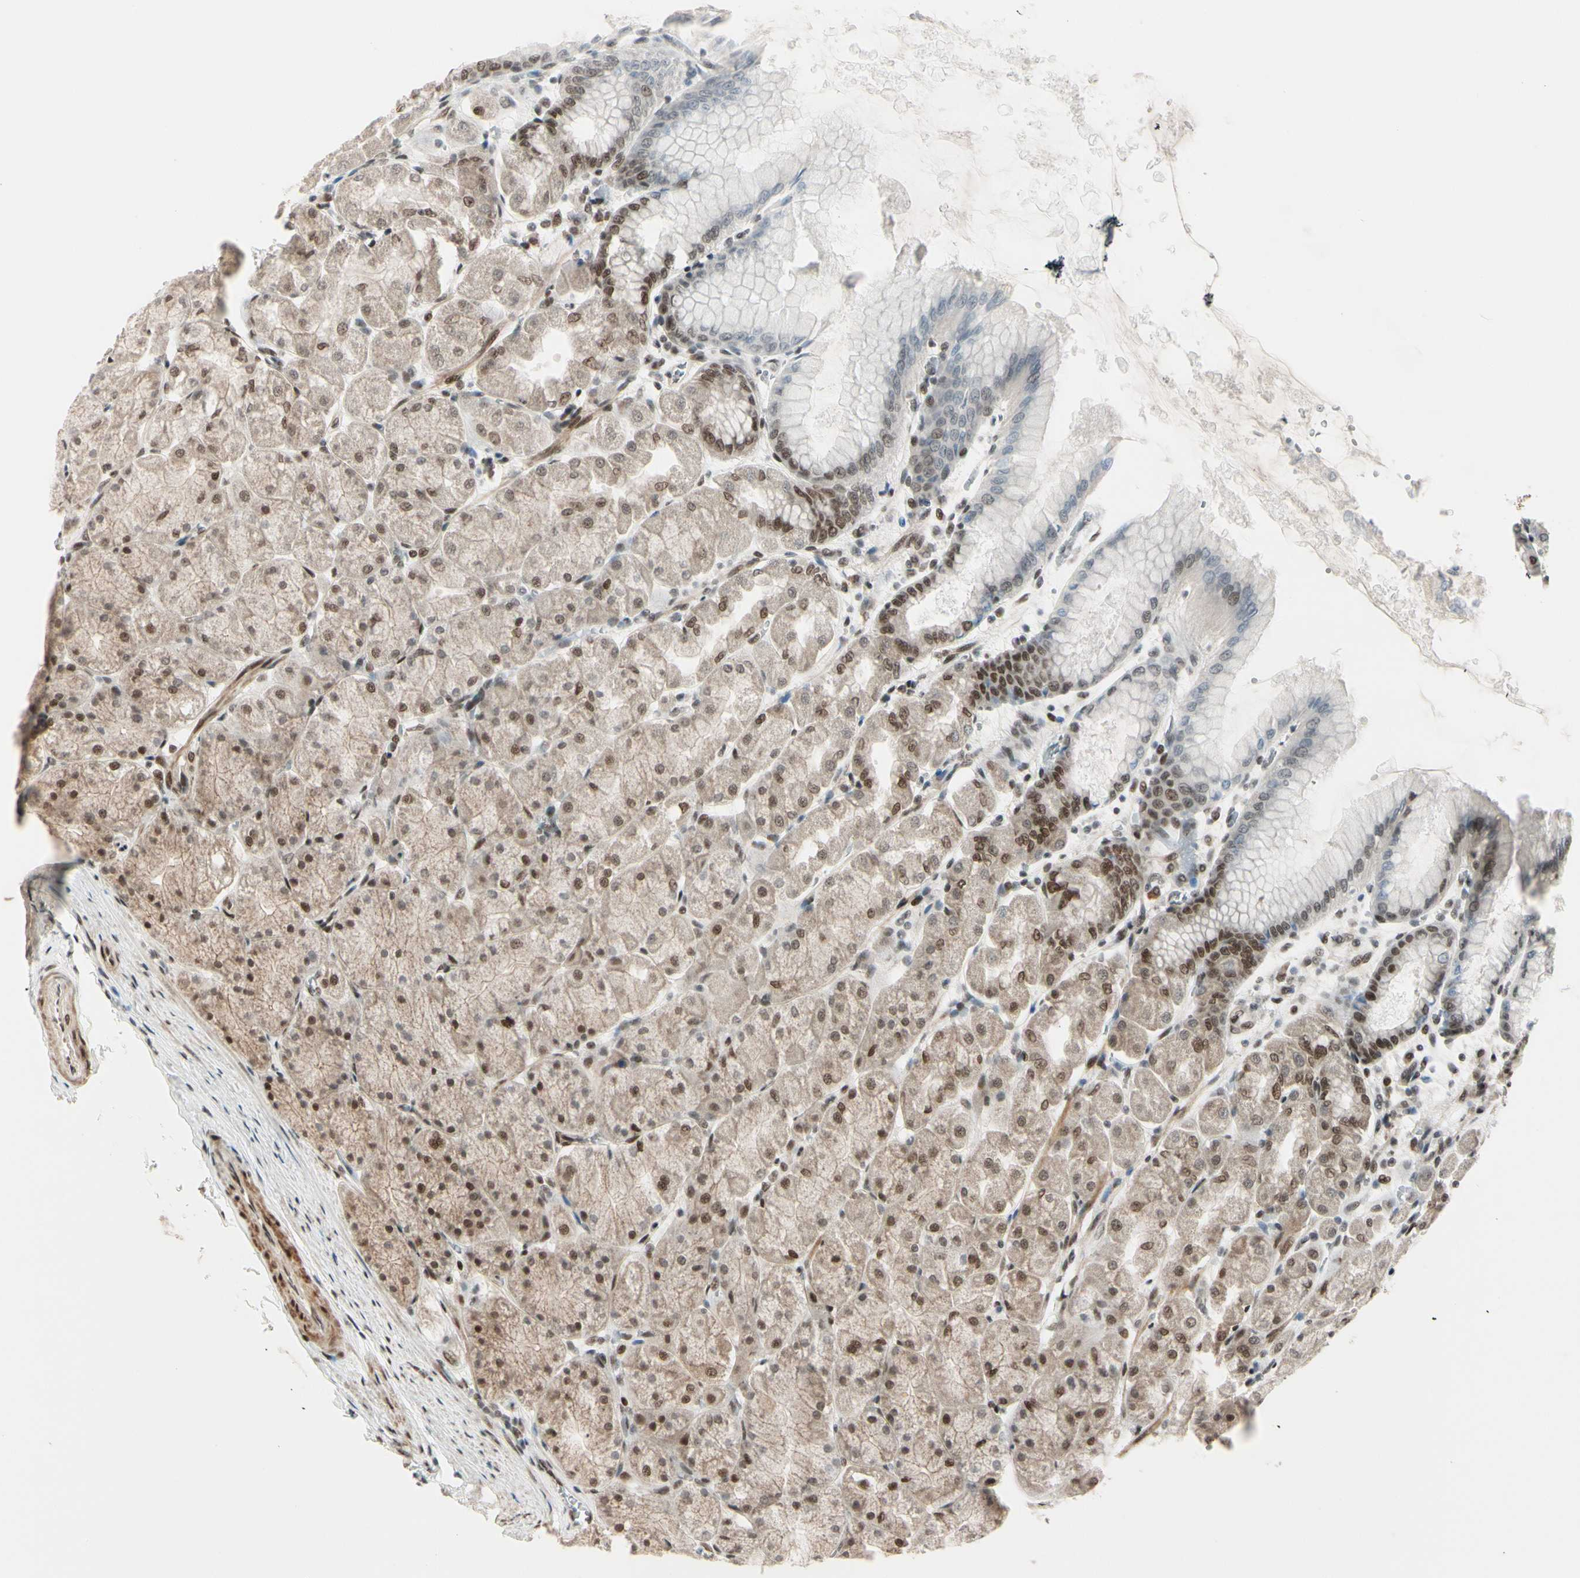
{"staining": {"intensity": "strong", "quantity": ">75%", "location": "cytoplasmic/membranous,nuclear"}, "tissue": "stomach", "cell_type": "Glandular cells", "image_type": "normal", "snomed": [{"axis": "morphology", "description": "Normal tissue, NOS"}, {"axis": "topography", "description": "Stomach, upper"}], "caption": "The histopathology image displays staining of normal stomach, revealing strong cytoplasmic/membranous,nuclear protein staining (brown color) within glandular cells. Using DAB (brown) and hematoxylin (blue) stains, captured at high magnification using brightfield microscopy.", "gene": "CHAMP1", "patient": {"sex": "female", "age": 56}}